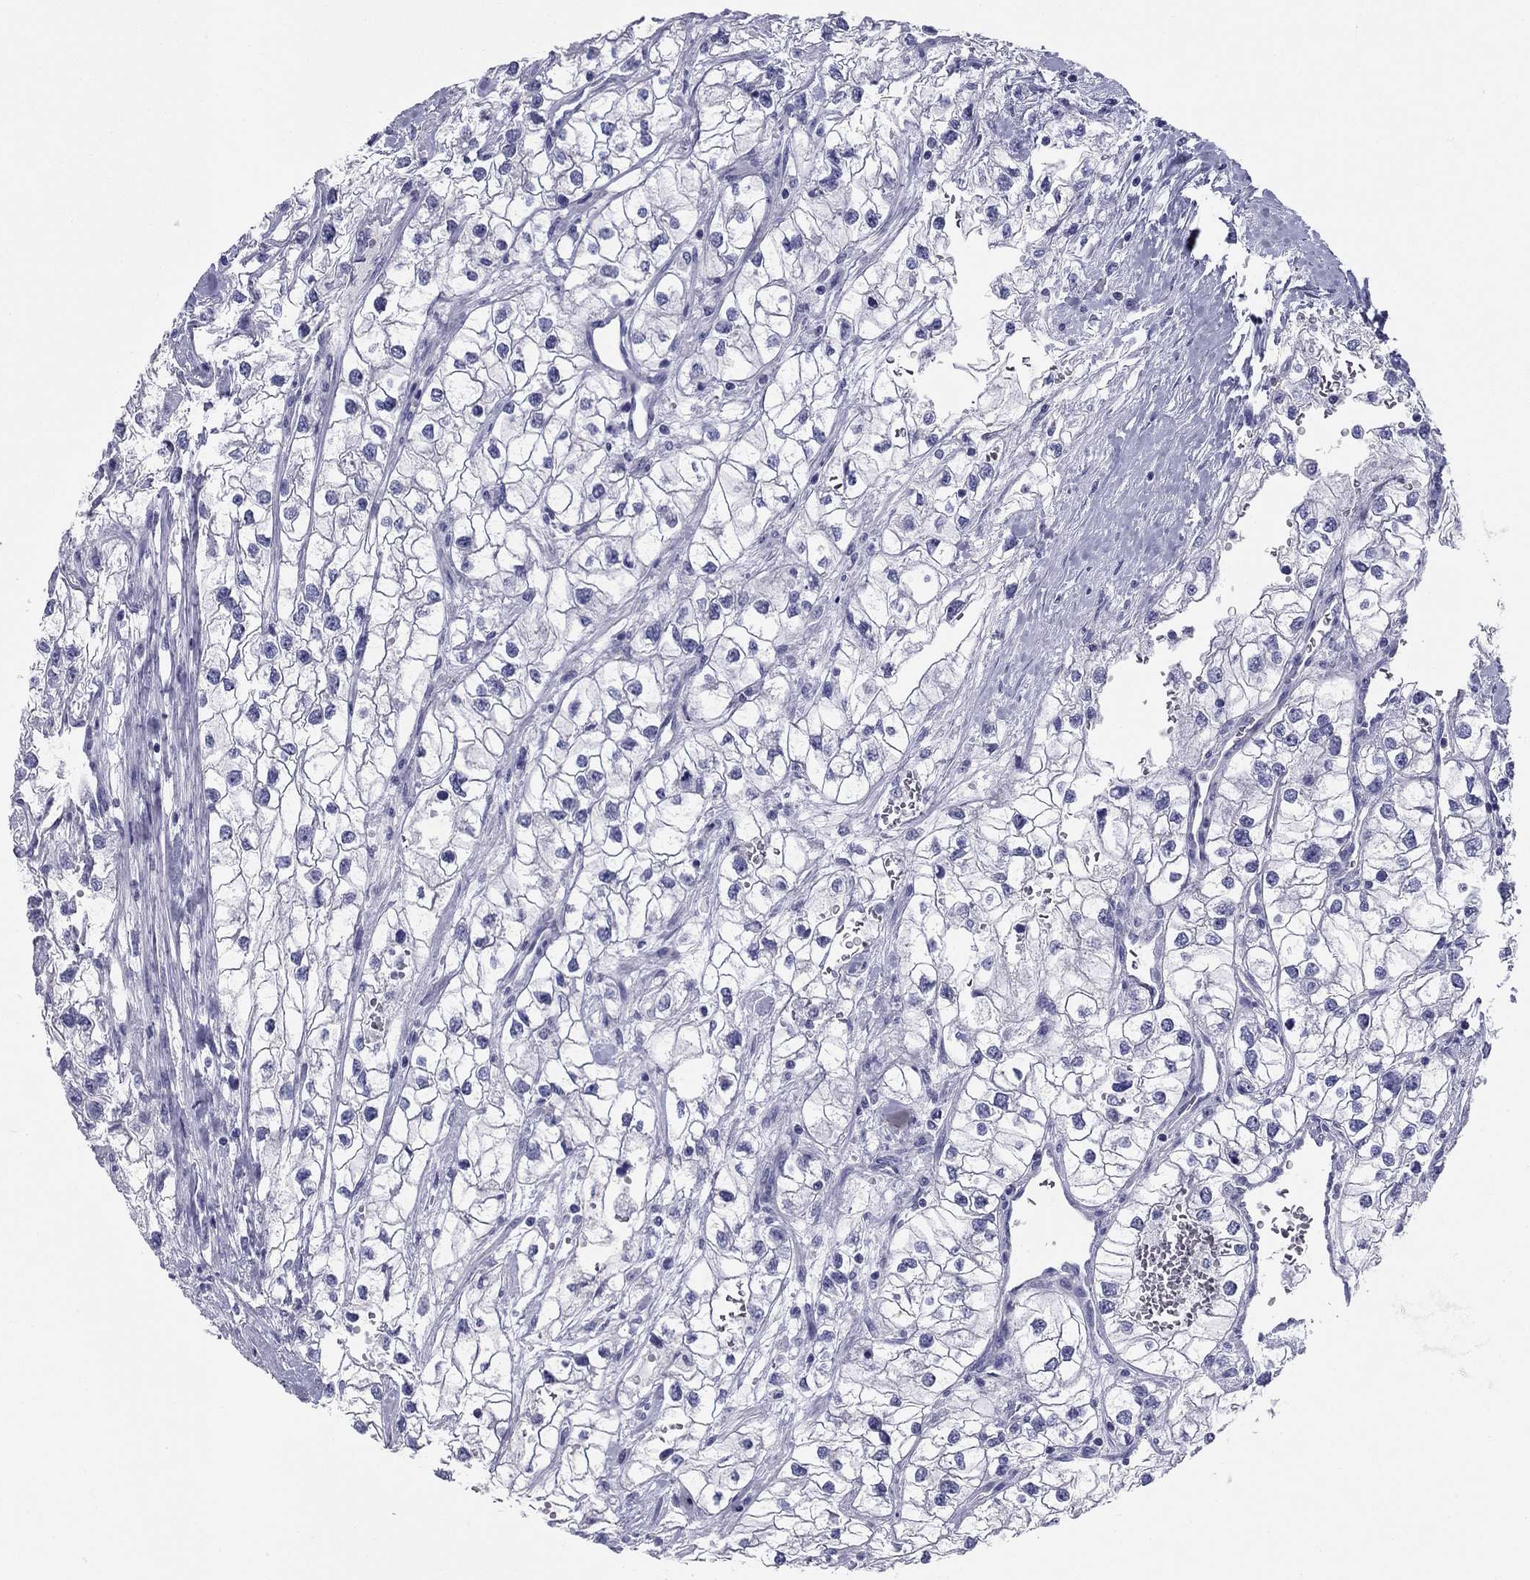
{"staining": {"intensity": "negative", "quantity": "none", "location": "none"}, "tissue": "renal cancer", "cell_type": "Tumor cells", "image_type": "cancer", "snomed": [{"axis": "morphology", "description": "Adenocarcinoma, NOS"}, {"axis": "topography", "description": "Kidney"}], "caption": "Protein analysis of adenocarcinoma (renal) exhibits no significant staining in tumor cells.", "gene": "ZP2", "patient": {"sex": "male", "age": 59}}